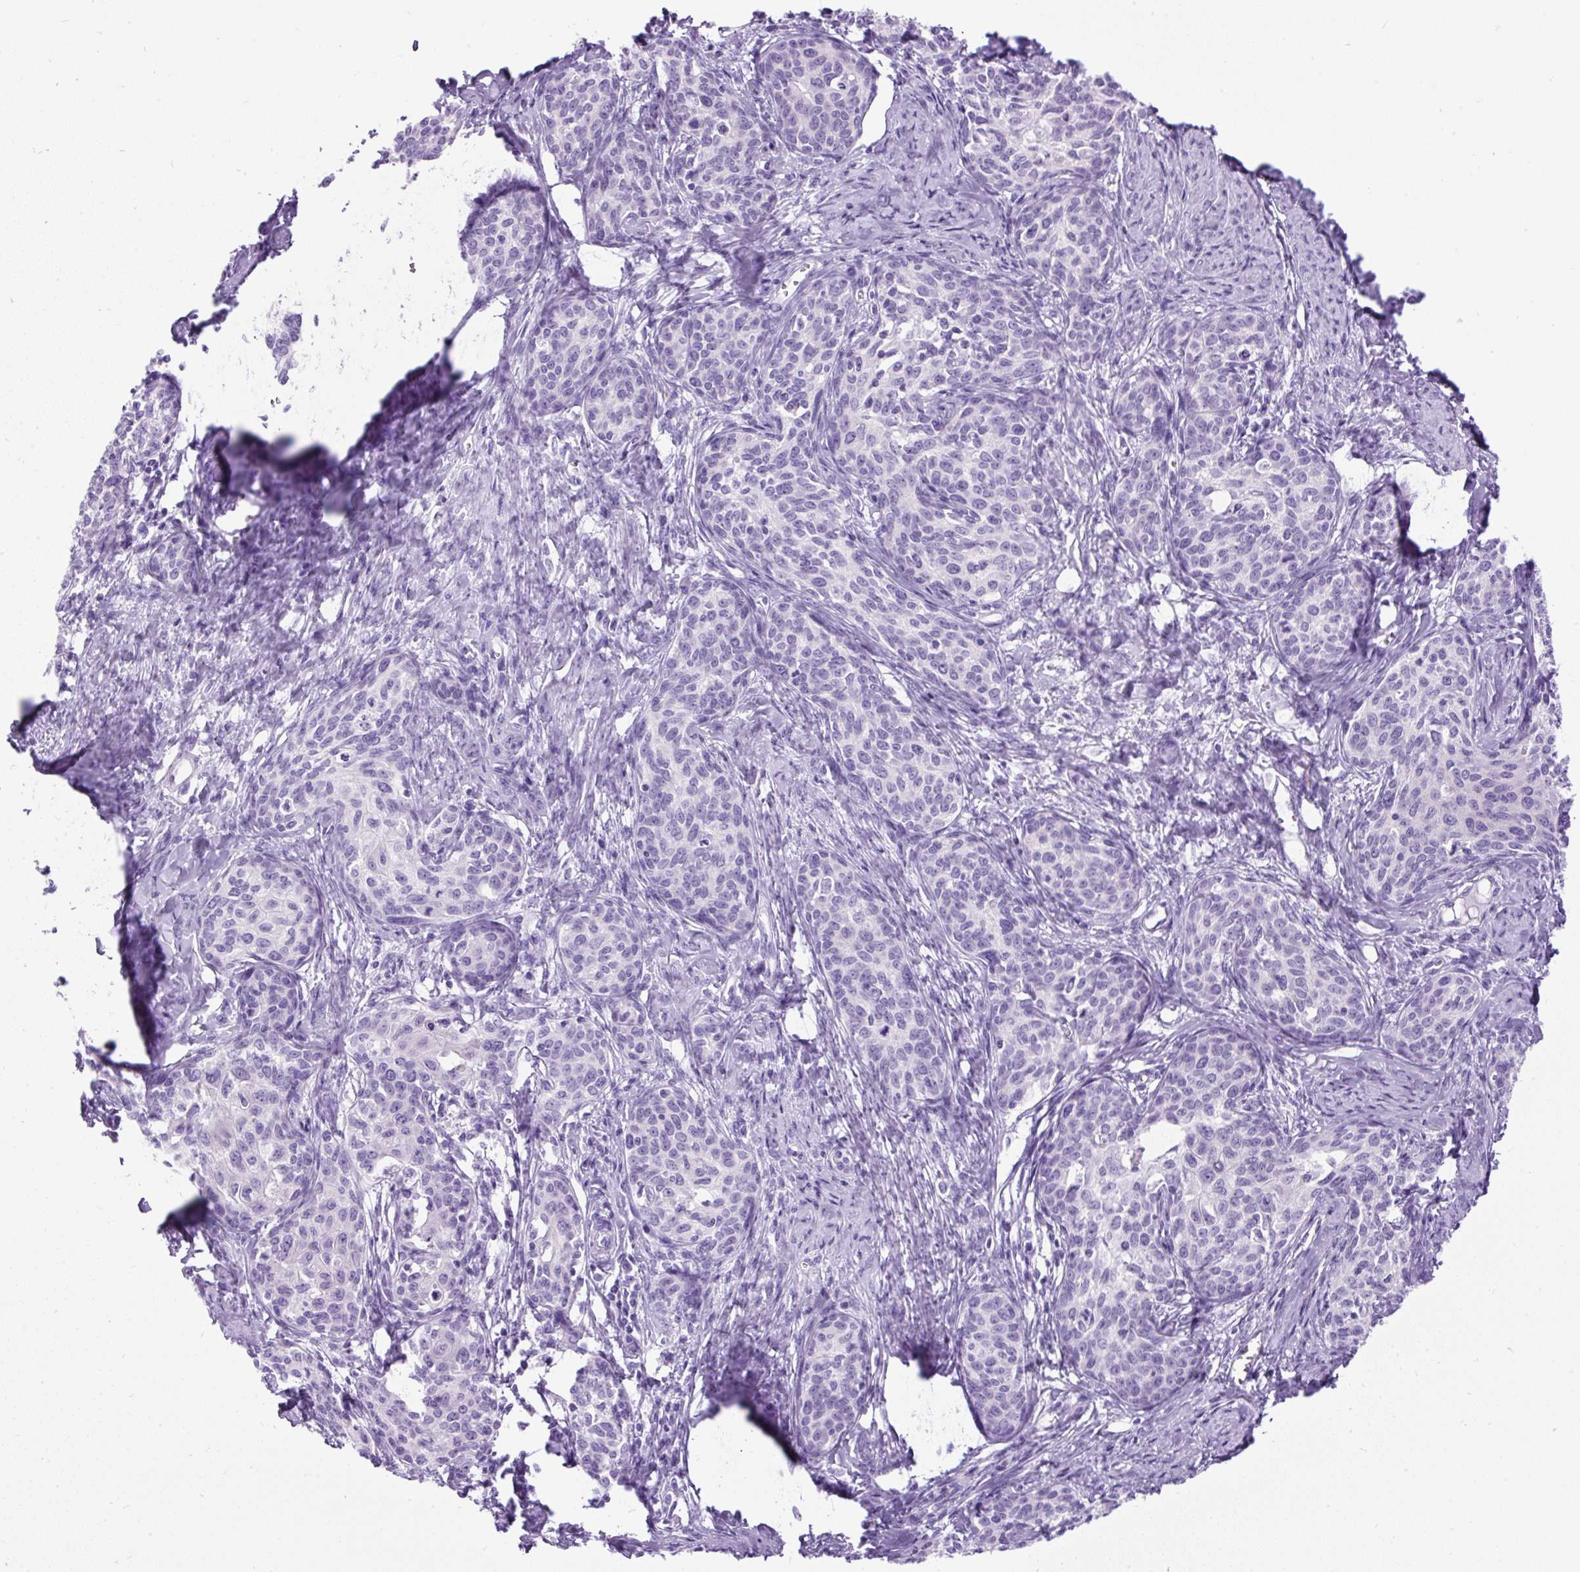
{"staining": {"intensity": "negative", "quantity": "none", "location": "none"}, "tissue": "cervical cancer", "cell_type": "Tumor cells", "image_type": "cancer", "snomed": [{"axis": "morphology", "description": "Squamous cell carcinoma, NOS"}, {"axis": "morphology", "description": "Adenocarcinoma, NOS"}, {"axis": "topography", "description": "Cervix"}], "caption": "The micrograph exhibits no significant positivity in tumor cells of cervical cancer.", "gene": "PDIA2", "patient": {"sex": "female", "age": 52}}